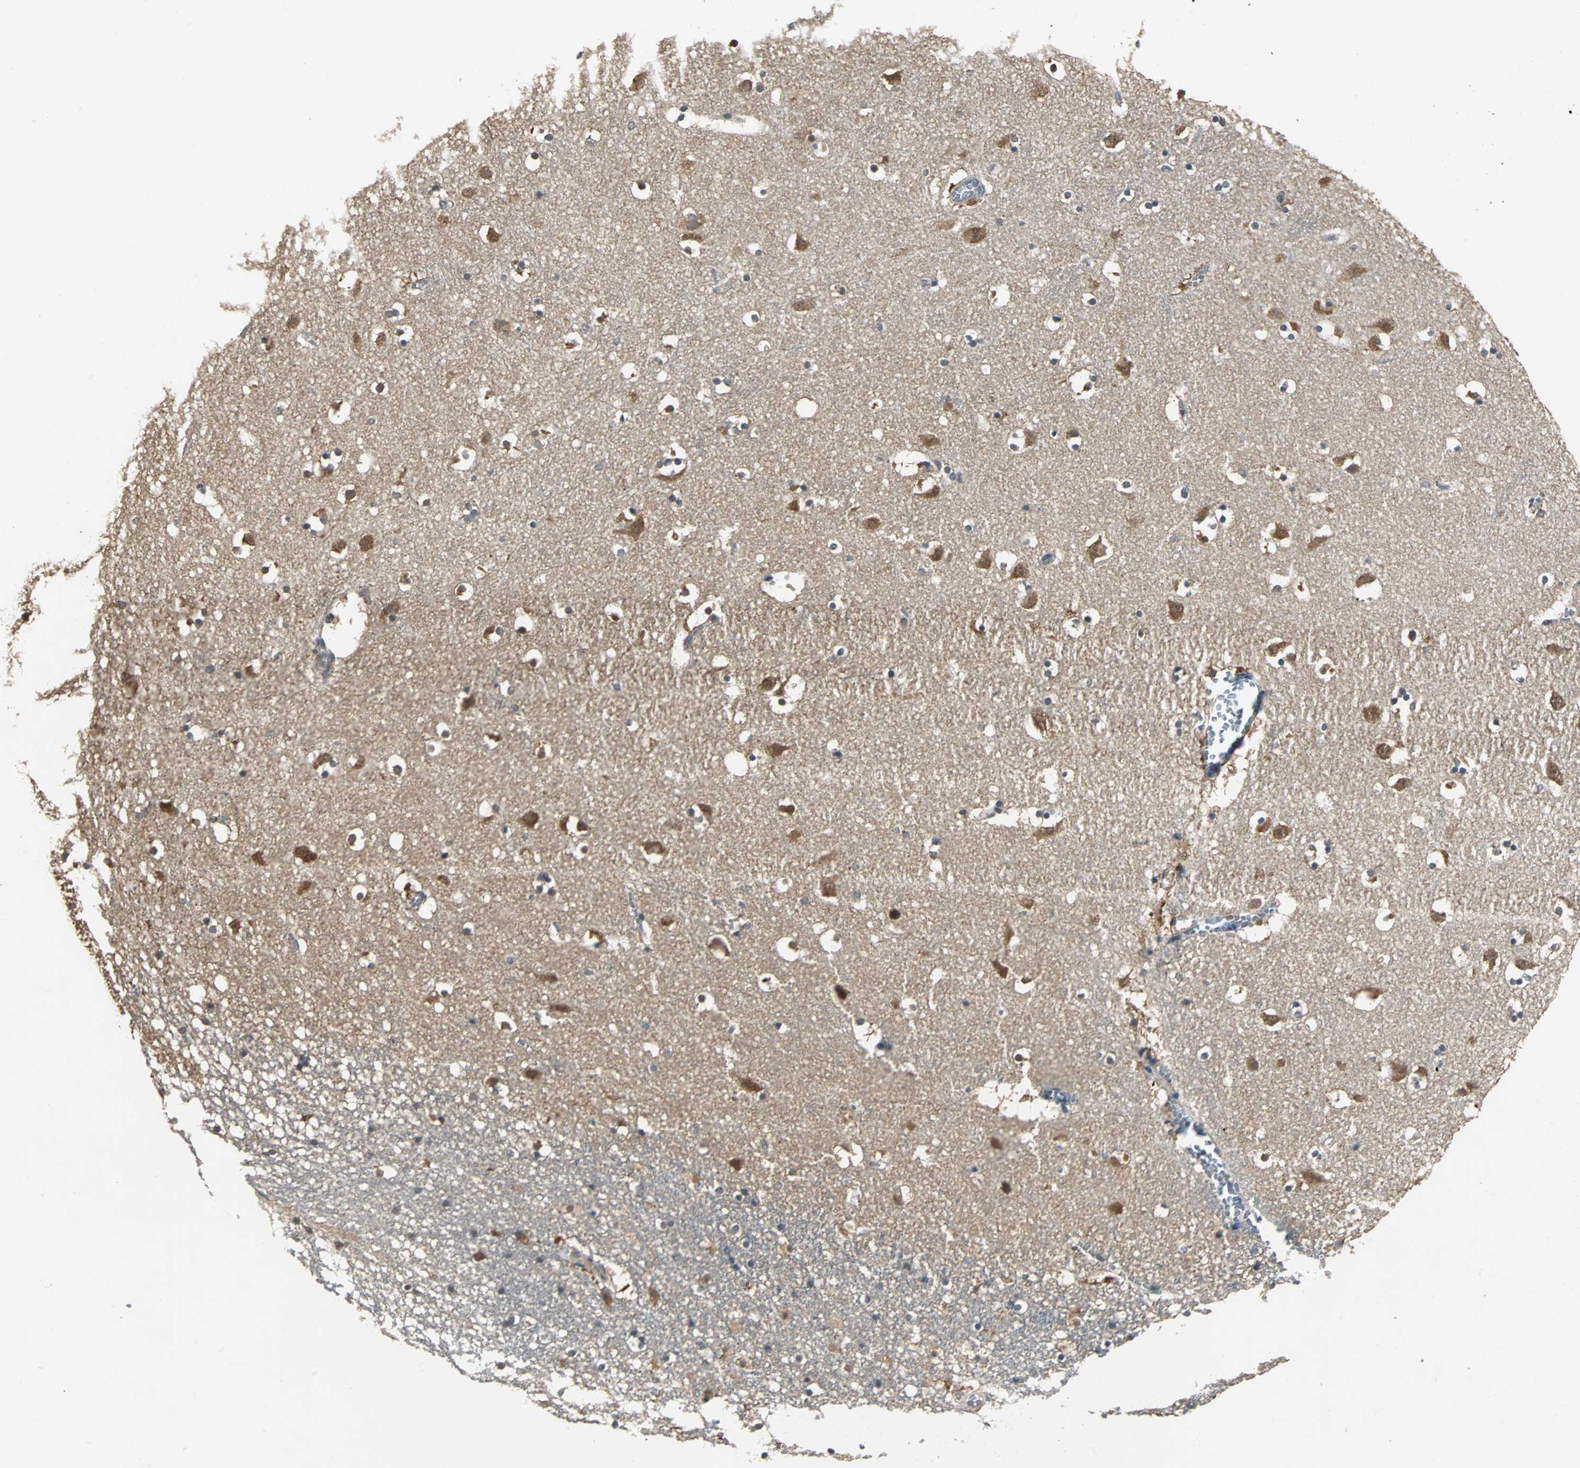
{"staining": {"intensity": "moderate", "quantity": "25%-75%", "location": "cytoplasmic/membranous,nuclear"}, "tissue": "caudate", "cell_type": "Glial cells", "image_type": "normal", "snomed": [{"axis": "morphology", "description": "Normal tissue, NOS"}, {"axis": "topography", "description": "Lateral ventricle wall"}], "caption": "Protein positivity by immunohistochemistry demonstrates moderate cytoplasmic/membranous,nuclear expression in approximately 25%-75% of glial cells in normal caudate.", "gene": "ABHD2", "patient": {"sex": "male", "age": 45}}